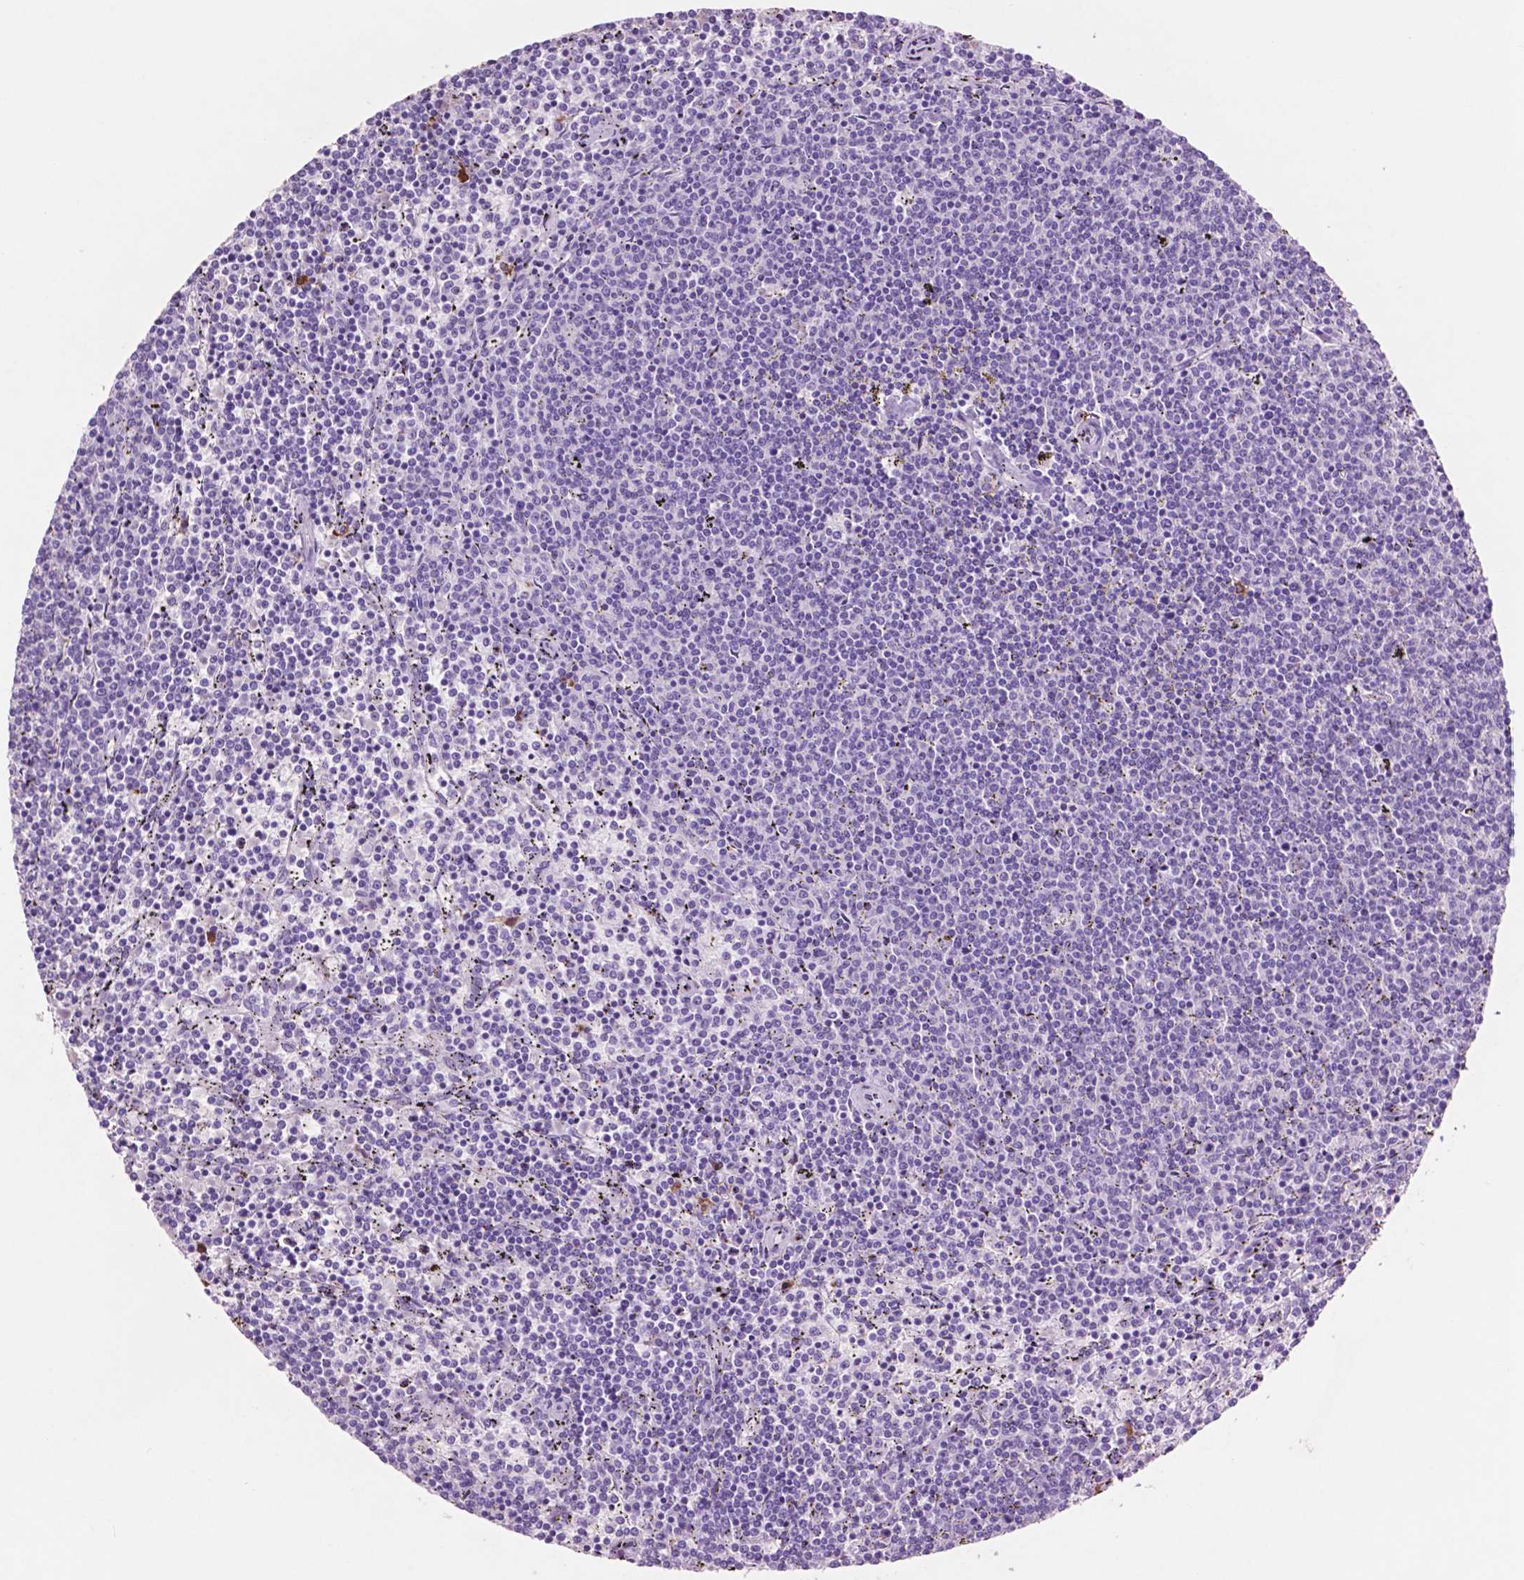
{"staining": {"intensity": "negative", "quantity": "none", "location": "none"}, "tissue": "lymphoma", "cell_type": "Tumor cells", "image_type": "cancer", "snomed": [{"axis": "morphology", "description": "Malignant lymphoma, non-Hodgkin's type, Low grade"}, {"axis": "topography", "description": "Spleen"}], "caption": "Tumor cells show no significant expression in lymphoma.", "gene": "IDO1", "patient": {"sex": "female", "age": 50}}